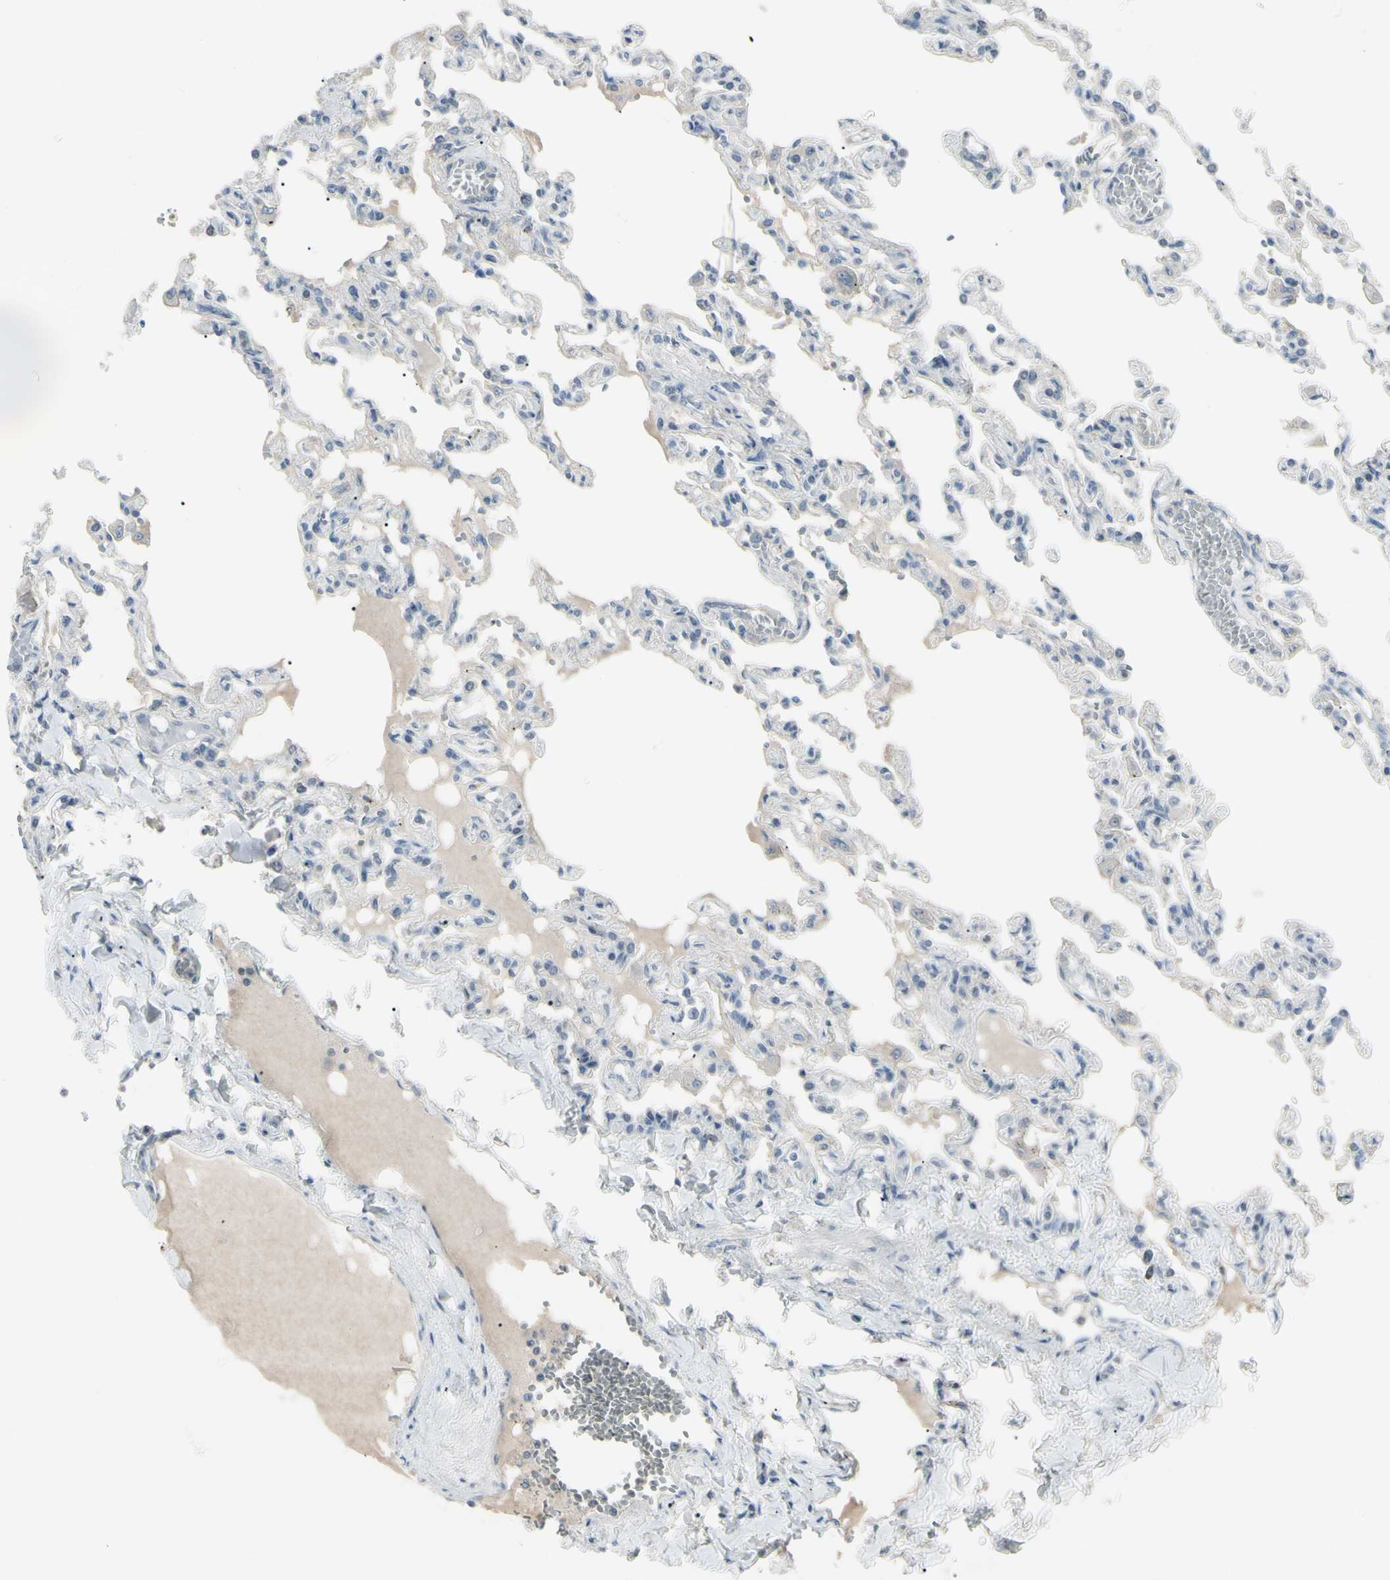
{"staining": {"intensity": "negative", "quantity": "none", "location": "none"}, "tissue": "lung", "cell_type": "Alveolar cells", "image_type": "normal", "snomed": [{"axis": "morphology", "description": "Normal tissue, NOS"}, {"axis": "topography", "description": "Lung"}], "caption": "The micrograph reveals no staining of alveolar cells in normal lung.", "gene": "PIAS4", "patient": {"sex": "male", "age": 21}}